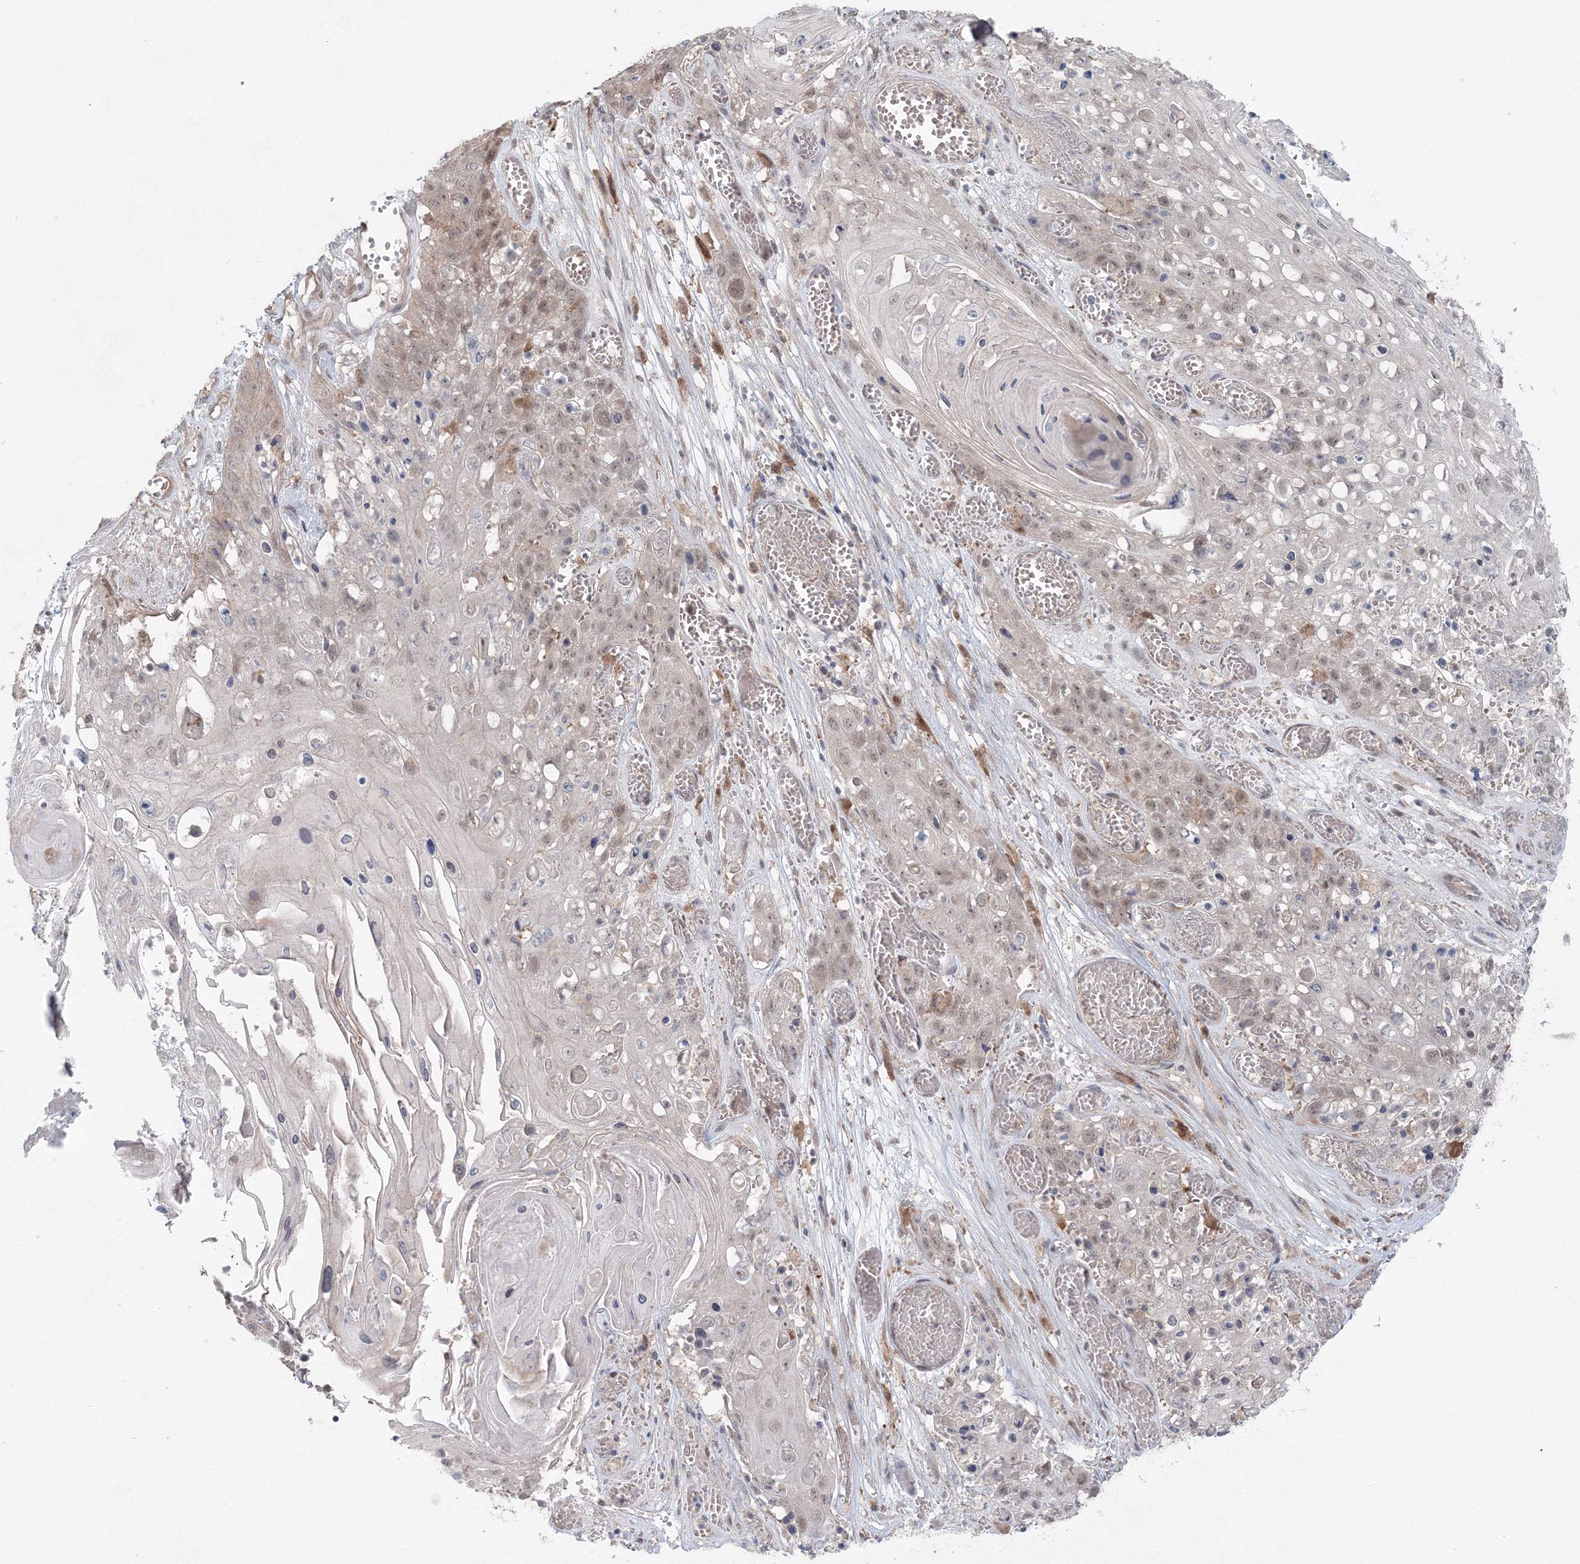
{"staining": {"intensity": "weak", "quantity": "25%-75%", "location": "nuclear"}, "tissue": "skin cancer", "cell_type": "Tumor cells", "image_type": "cancer", "snomed": [{"axis": "morphology", "description": "Squamous cell carcinoma, NOS"}, {"axis": "topography", "description": "Skin"}], "caption": "There is low levels of weak nuclear staining in tumor cells of skin squamous cell carcinoma, as demonstrated by immunohistochemical staining (brown color).", "gene": "MKRN2", "patient": {"sex": "male", "age": 55}}